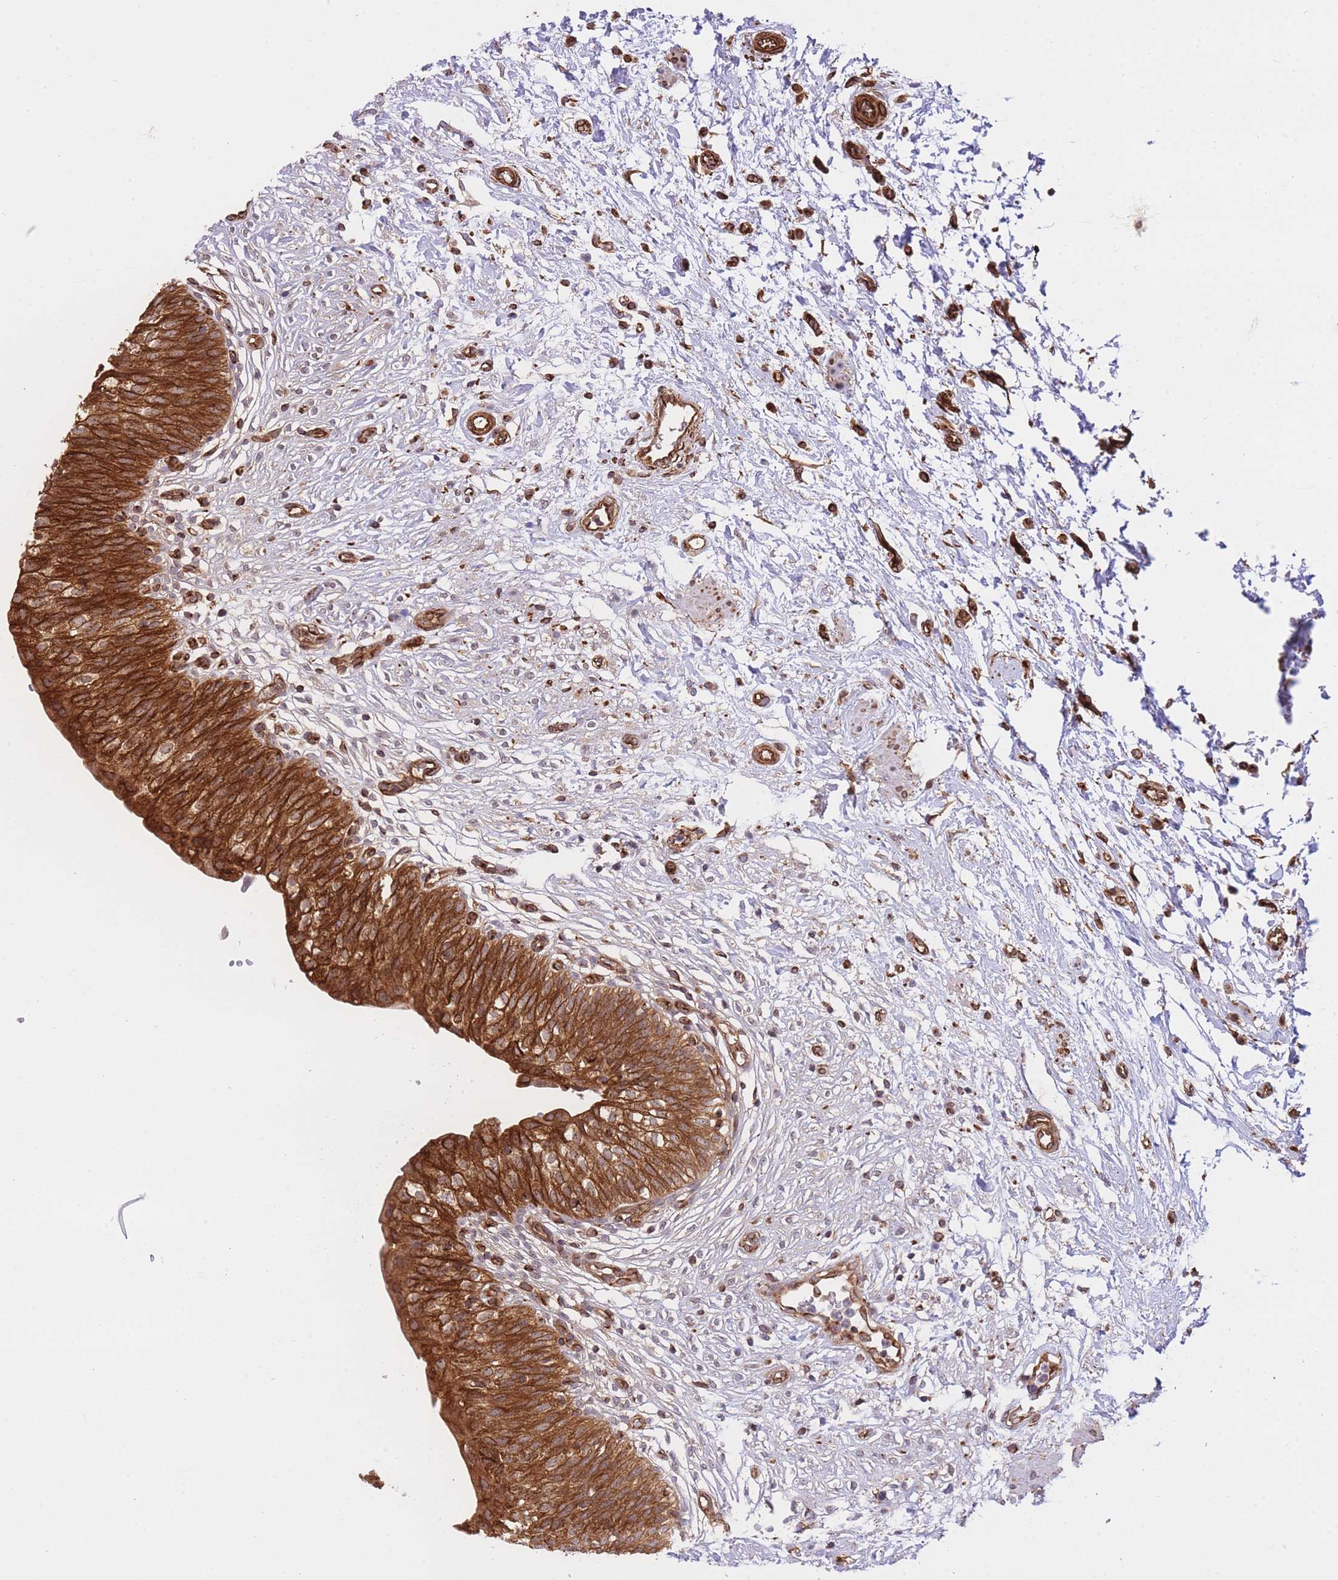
{"staining": {"intensity": "strong", "quantity": ">75%", "location": "cytoplasmic/membranous"}, "tissue": "urinary bladder", "cell_type": "Urothelial cells", "image_type": "normal", "snomed": [{"axis": "morphology", "description": "Normal tissue, NOS"}, {"axis": "topography", "description": "Urinary bladder"}], "caption": "Protein staining exhibits strong cytoplasmic/membranous positivity in approximately >75% of urothelial cells in benign urinary bladder.", "gene": "EXOSC8", "patient": {"sex": "male", "age": 55}}